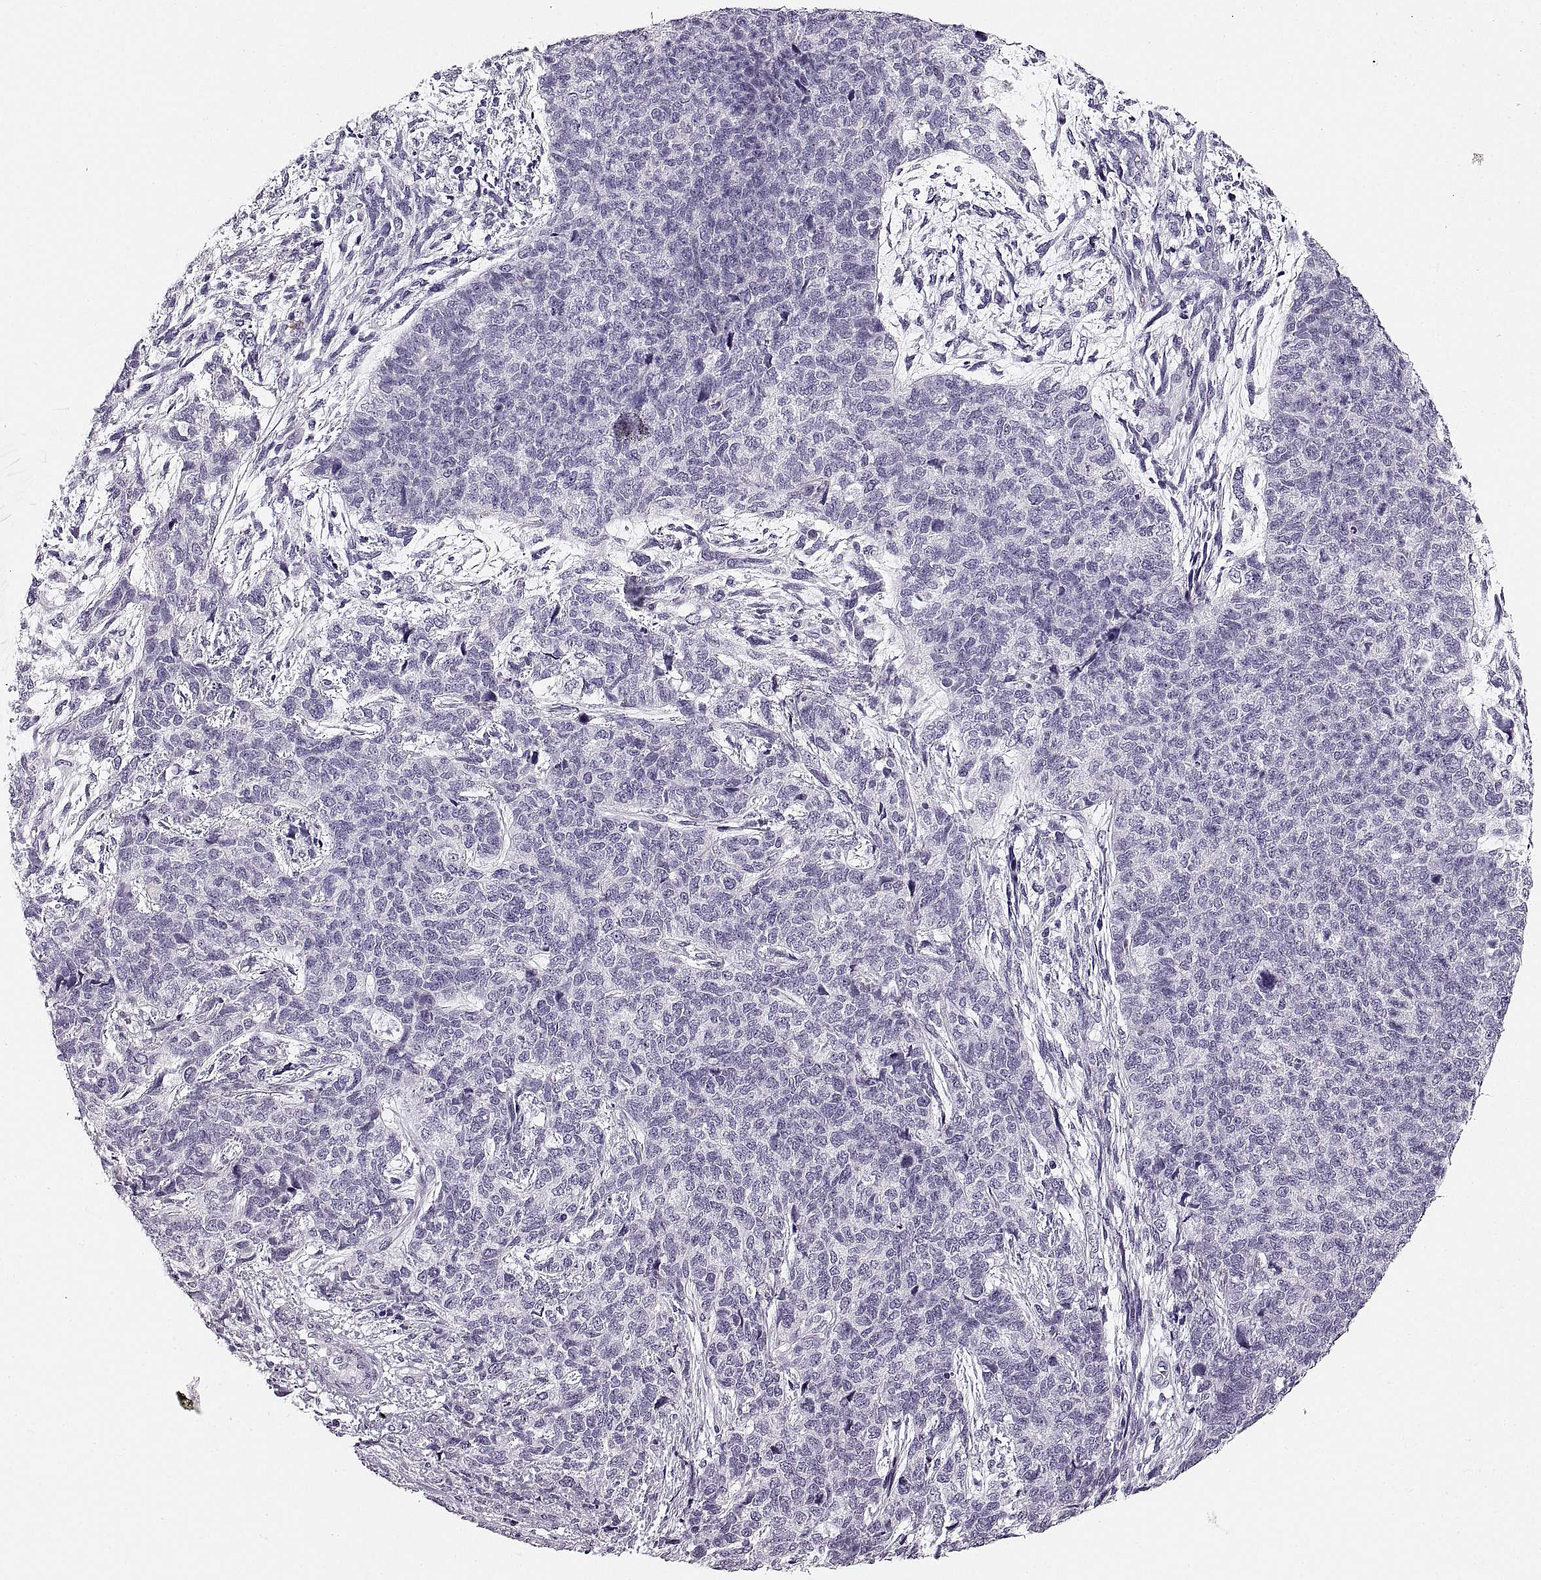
{"staining": {"intensity": "negative", "quantity": "none", "location": "none"}, "tissue": "cervical cancer", "cell_type": "Tumor cells", "image_type": "cancer", "snomed": [{"axis": "morphology", "description": "Squamous cell carcinoma, NOS"}, {"axis": "topography", "description": "Cervix"}], "caption": "This image is of squamous cell carcinoma (cervical) stained with immunohistochemistry to label a protein in brown with the nuclei are counter-stained blue. There is no positivity in tumor cells. Brightfield microscopy of IHC stained with DAB (brown) and hematoxylin (blue), captured at high magnification.", "gene": "MILR1", "patient": {"sex": "female", "age": 63}}